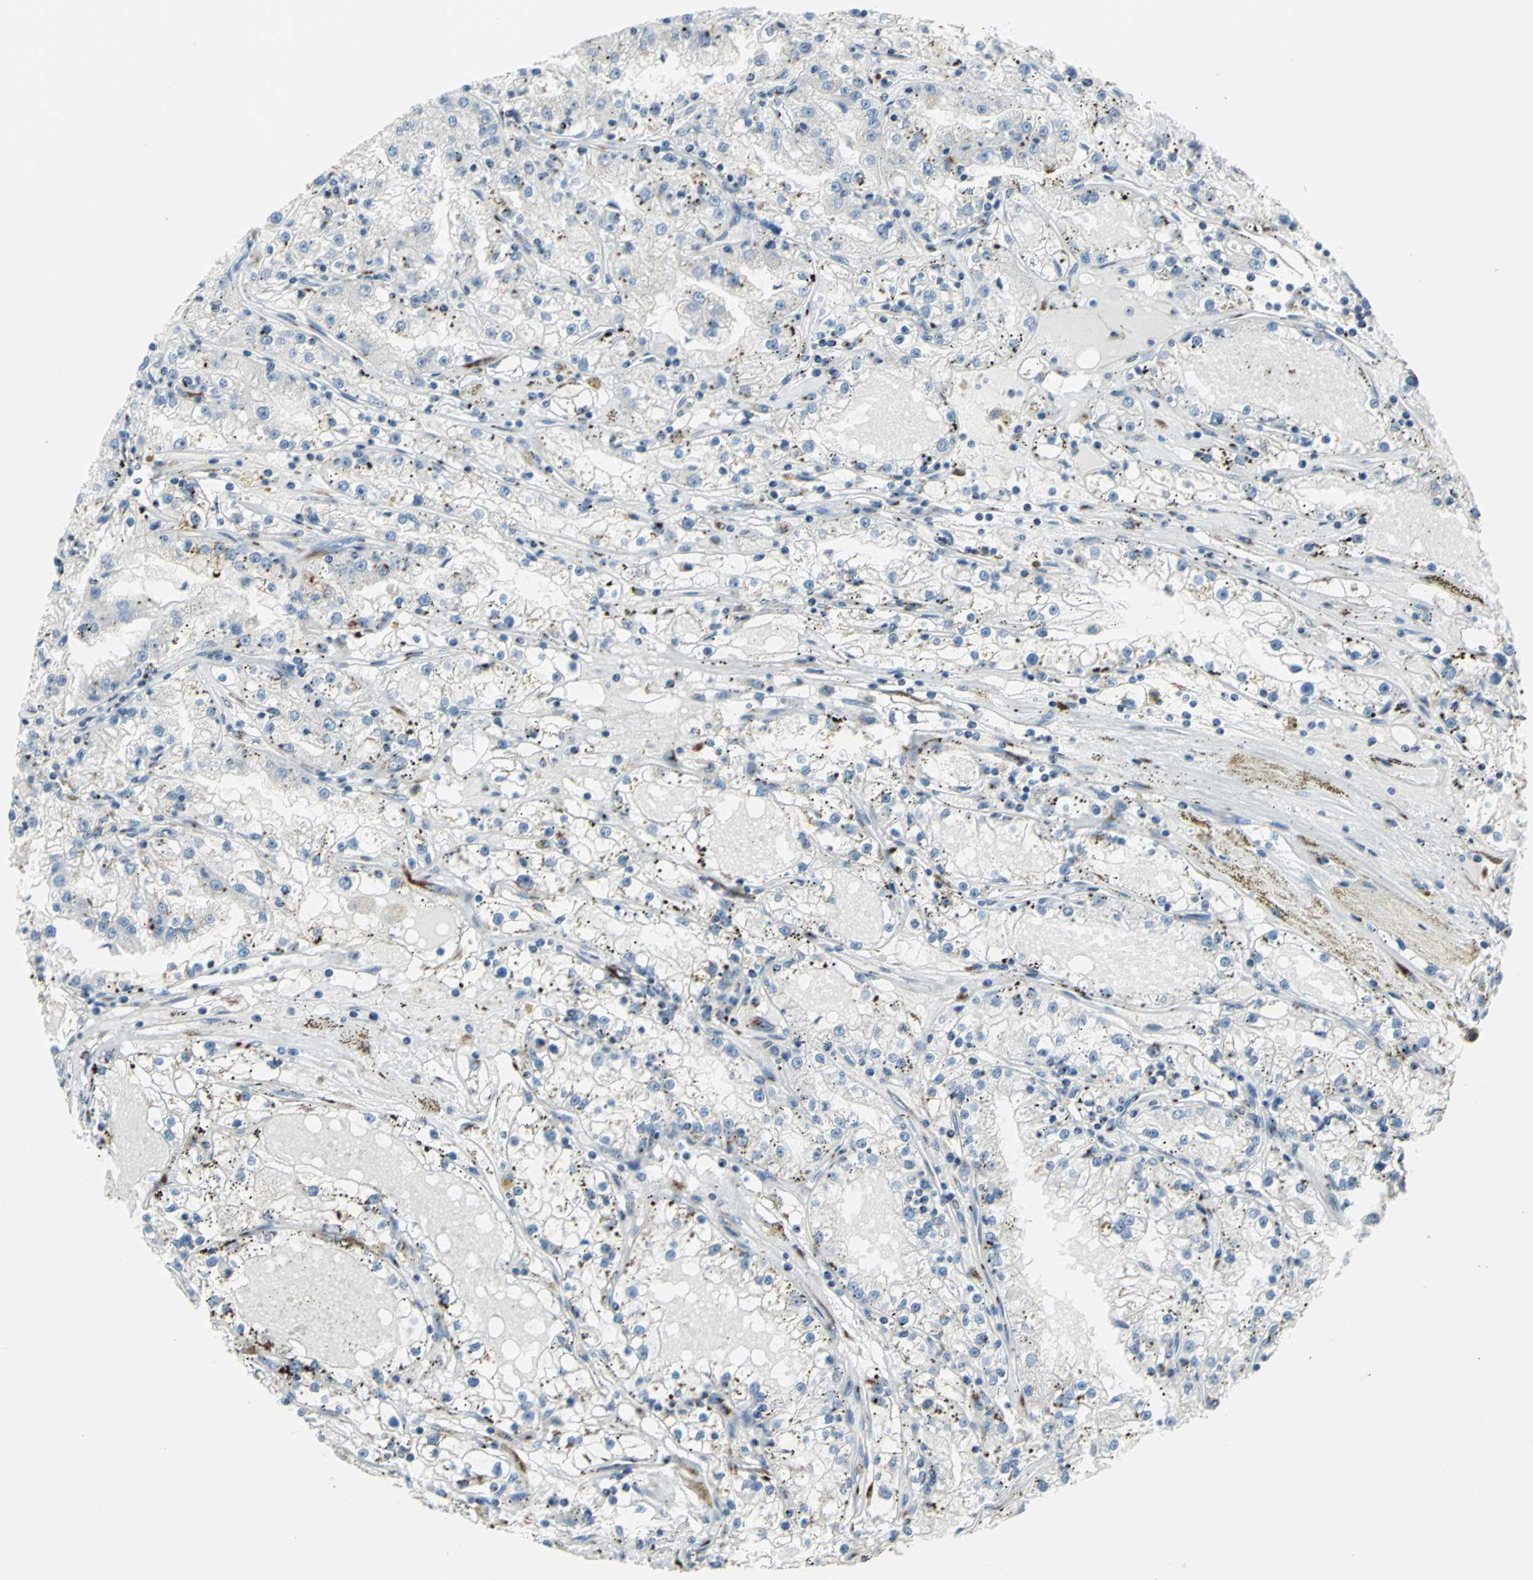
{"staining": {"intensity": "moderate", "quantity": "<25%", "location": "cytoplasmic/membranous"}, "tissue": "renal cancer", "cell_type": "Tumor cells", "image_type": "cancer", "snomed": [{"axis": "morphology", "description": "Adenocarcinoma, NOS"}, {"axis": "topography", "description": "Kidney"}], "caption": "Brown immunohistochemical staining in human renal cancer (adenocarcinoma) demonstrates moderate cytoplasmic/membranous positivity in approximately <25% of tumor cells.", "gene": "GPR3", "patient": {"sex": "male", "age": 56}}